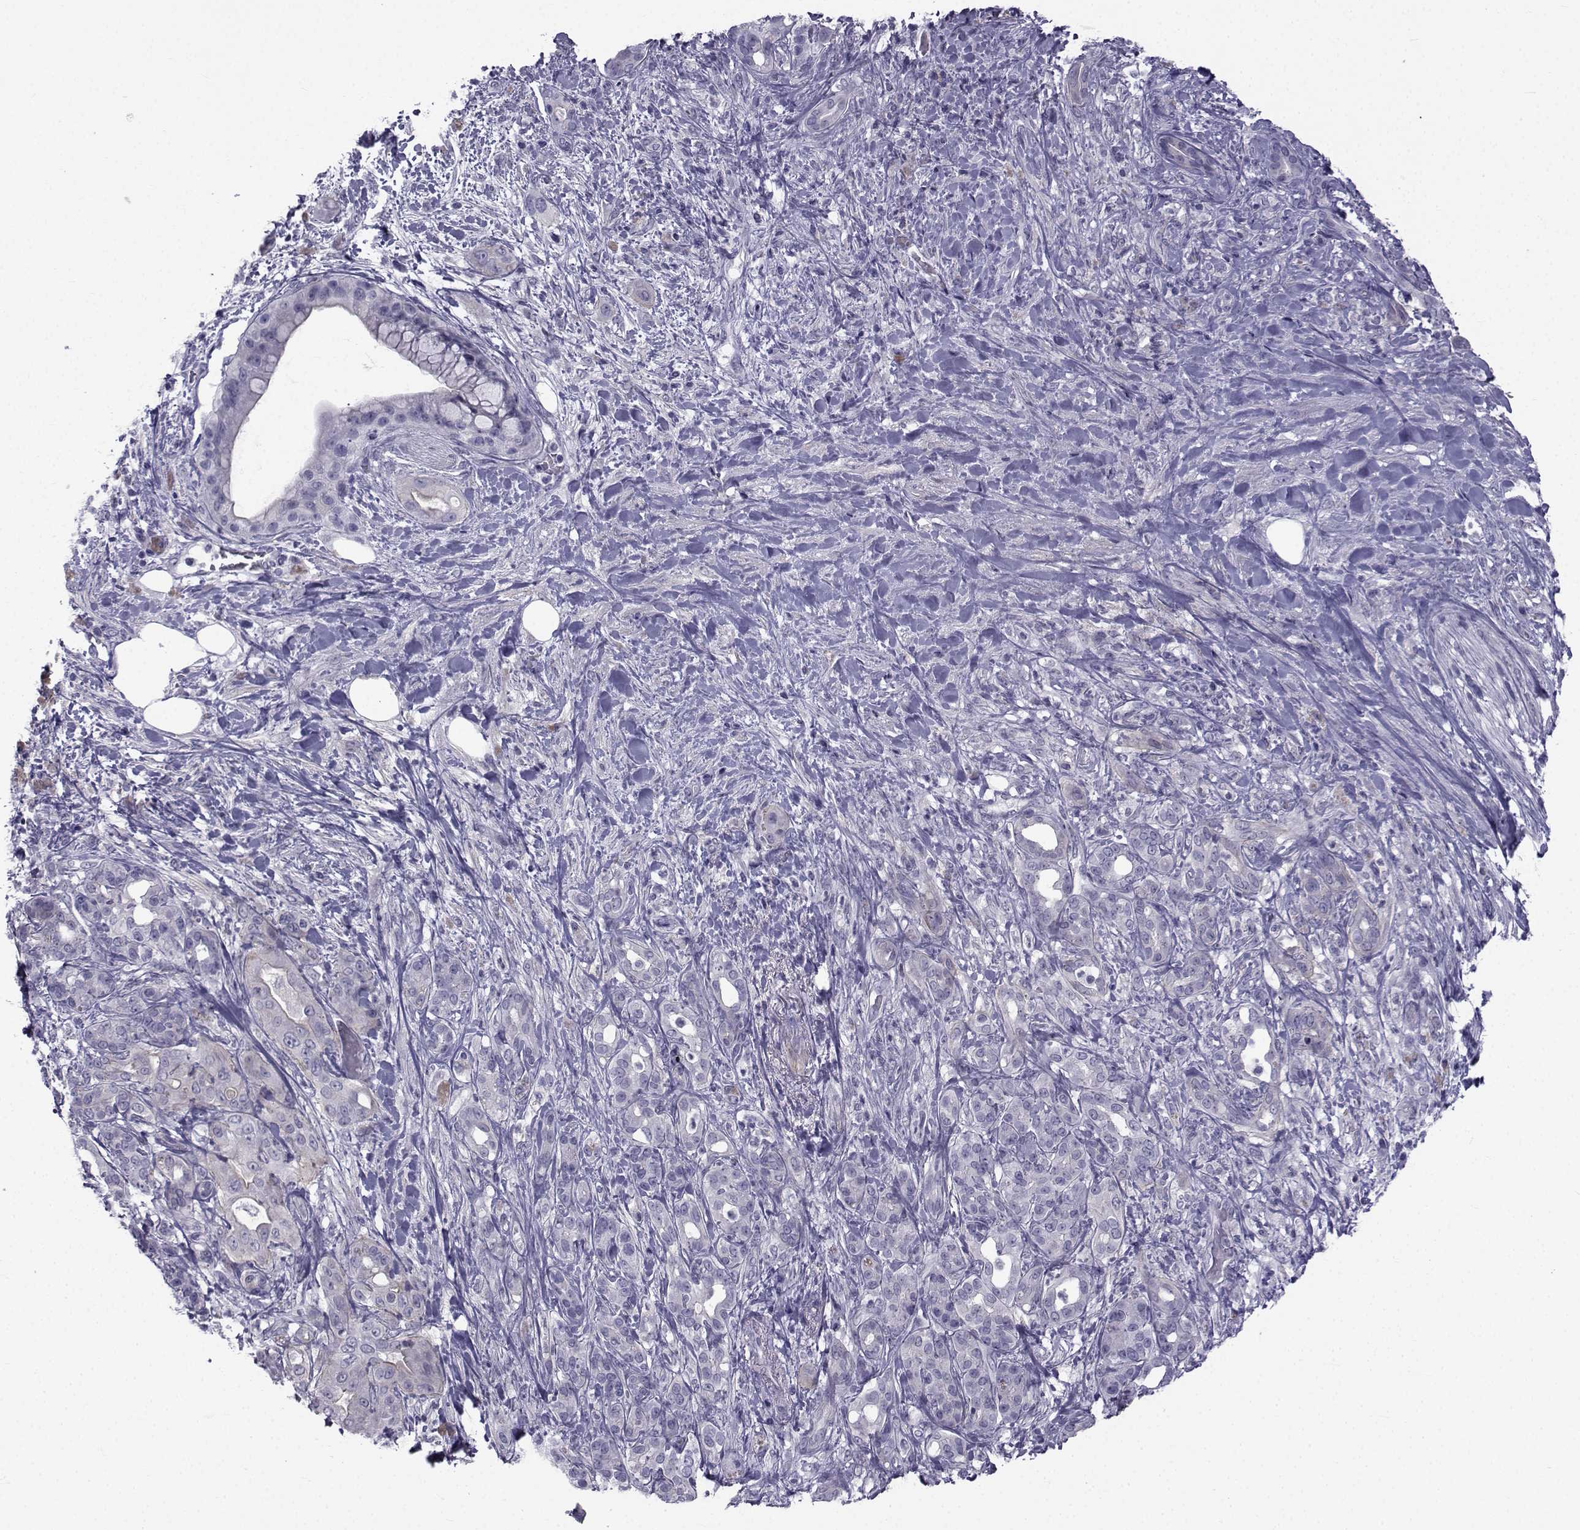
{"staining": {"intensity": "negative", "quantity": "none", "location": "none"}, "tissue": "pancreatic cancer", "cell_type": "Tumor cells", "image_type": "cancer", "snomed": [{"axis": "morphology", "description": "Adenocarcinoma, NOS"}, {"axis": "topography", "description": "Pancreas"}], "caption": "High magnification brightfield microscopy of adenocarcinoma (pancreatic) stained with DAB (3,3'-diaminobenzidine) (brown) and counterstained with hematoxylin (blue): tumor cells show no significant staining.", "gene": "SPANXD", "patient": {"sex": "male", "age": 71}}